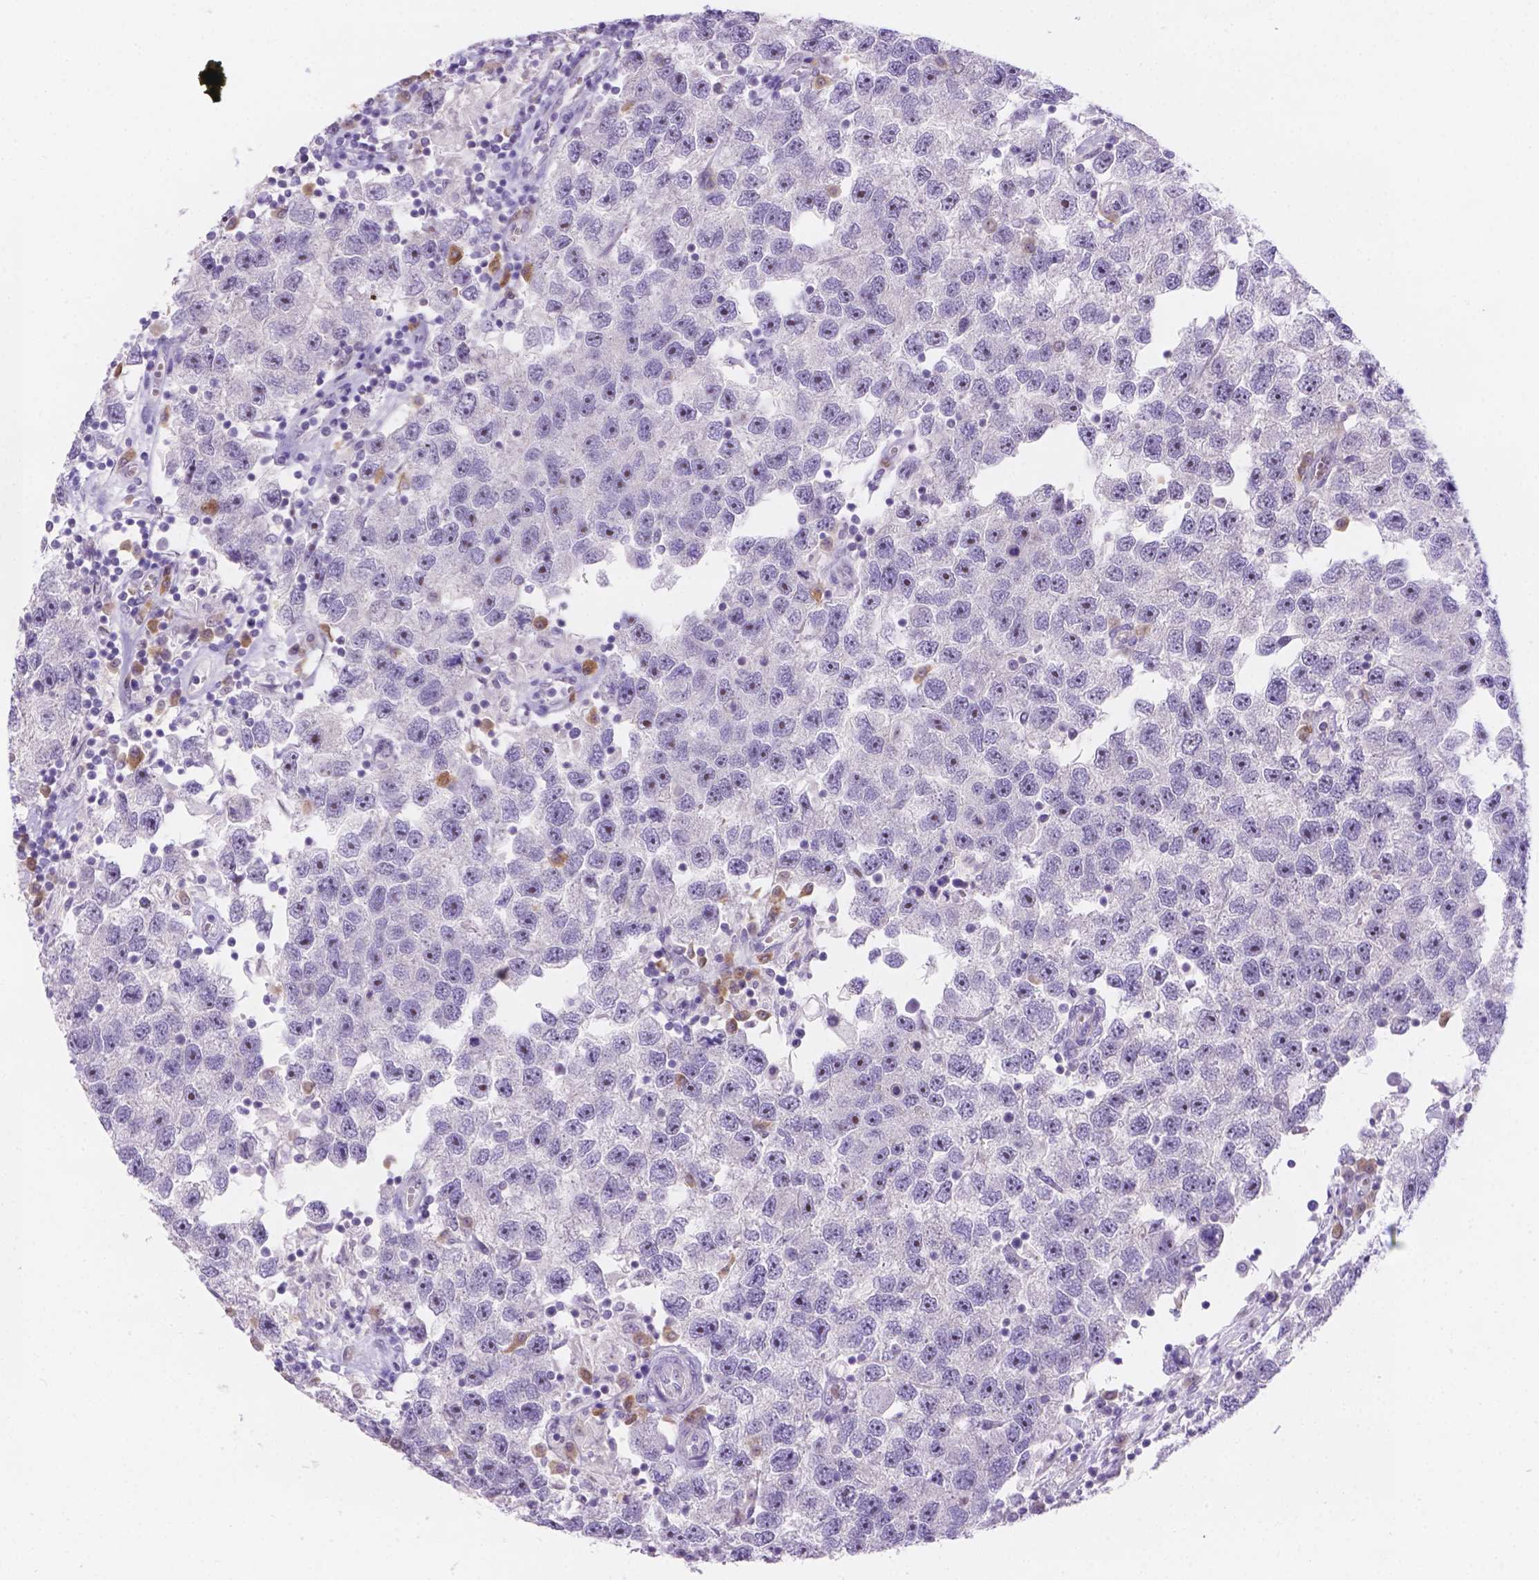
{"staining": {"intensity": "negative", "quantity": "none", "location": "none"}, "tissue": "testis cancer", "cell_type": "Tumor cells", "image_type": "cancer", "snomed": [{"axis": "morphology", "description": "Seminoma, NOS"}, {"axis": "topography", "description": "Testis"}], "caption": "This is an immunohistochemistry micrograph of human seminoma (testis). There is no staining in tumor cells.", "gene": "CD96", "patient": {"sex": "male", "age": 26}}